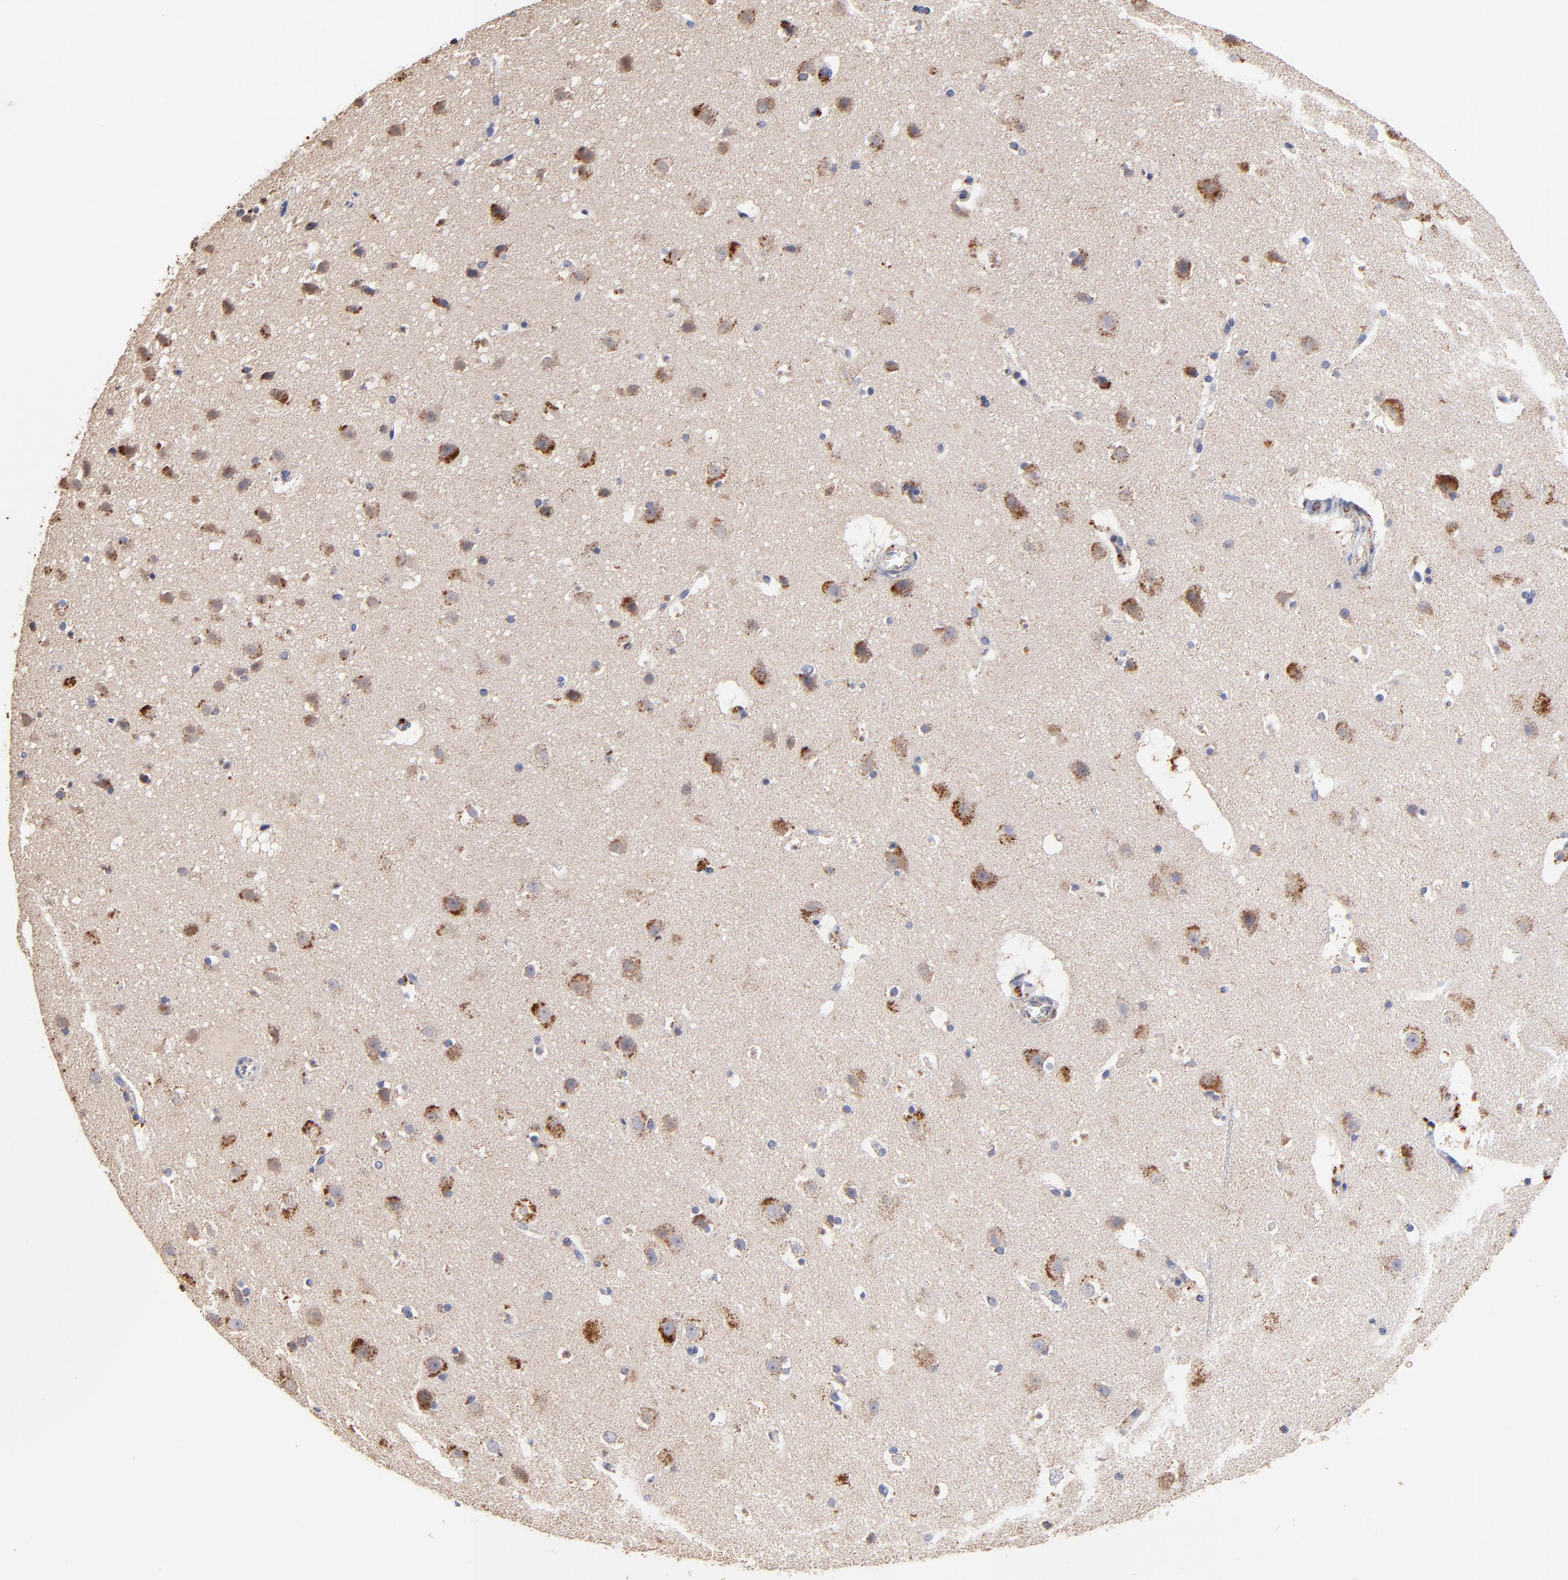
{"staining": {"intensity": "negative", "quantity": "none", "location": "none"}, "tissue": "cerebral cortex", "cell_type": "Endothelial cells", "image_type": "normal", "snomed": [{"axis": "morphology", "description": "Normal tissue, NOS"}, {"axis": "topography", "description": "Cerebral cortex"}], "caption": "Immunohistochemistry (IHC) histopathology image of normal cerebral cortex: human cerebral cortex stained with DAB (3,3'-diaminobenzidine) reveals no significant protein staining in endothelial cells.", "gene": "SSBP1", "patient": {"sex": "male", "age": 45}}